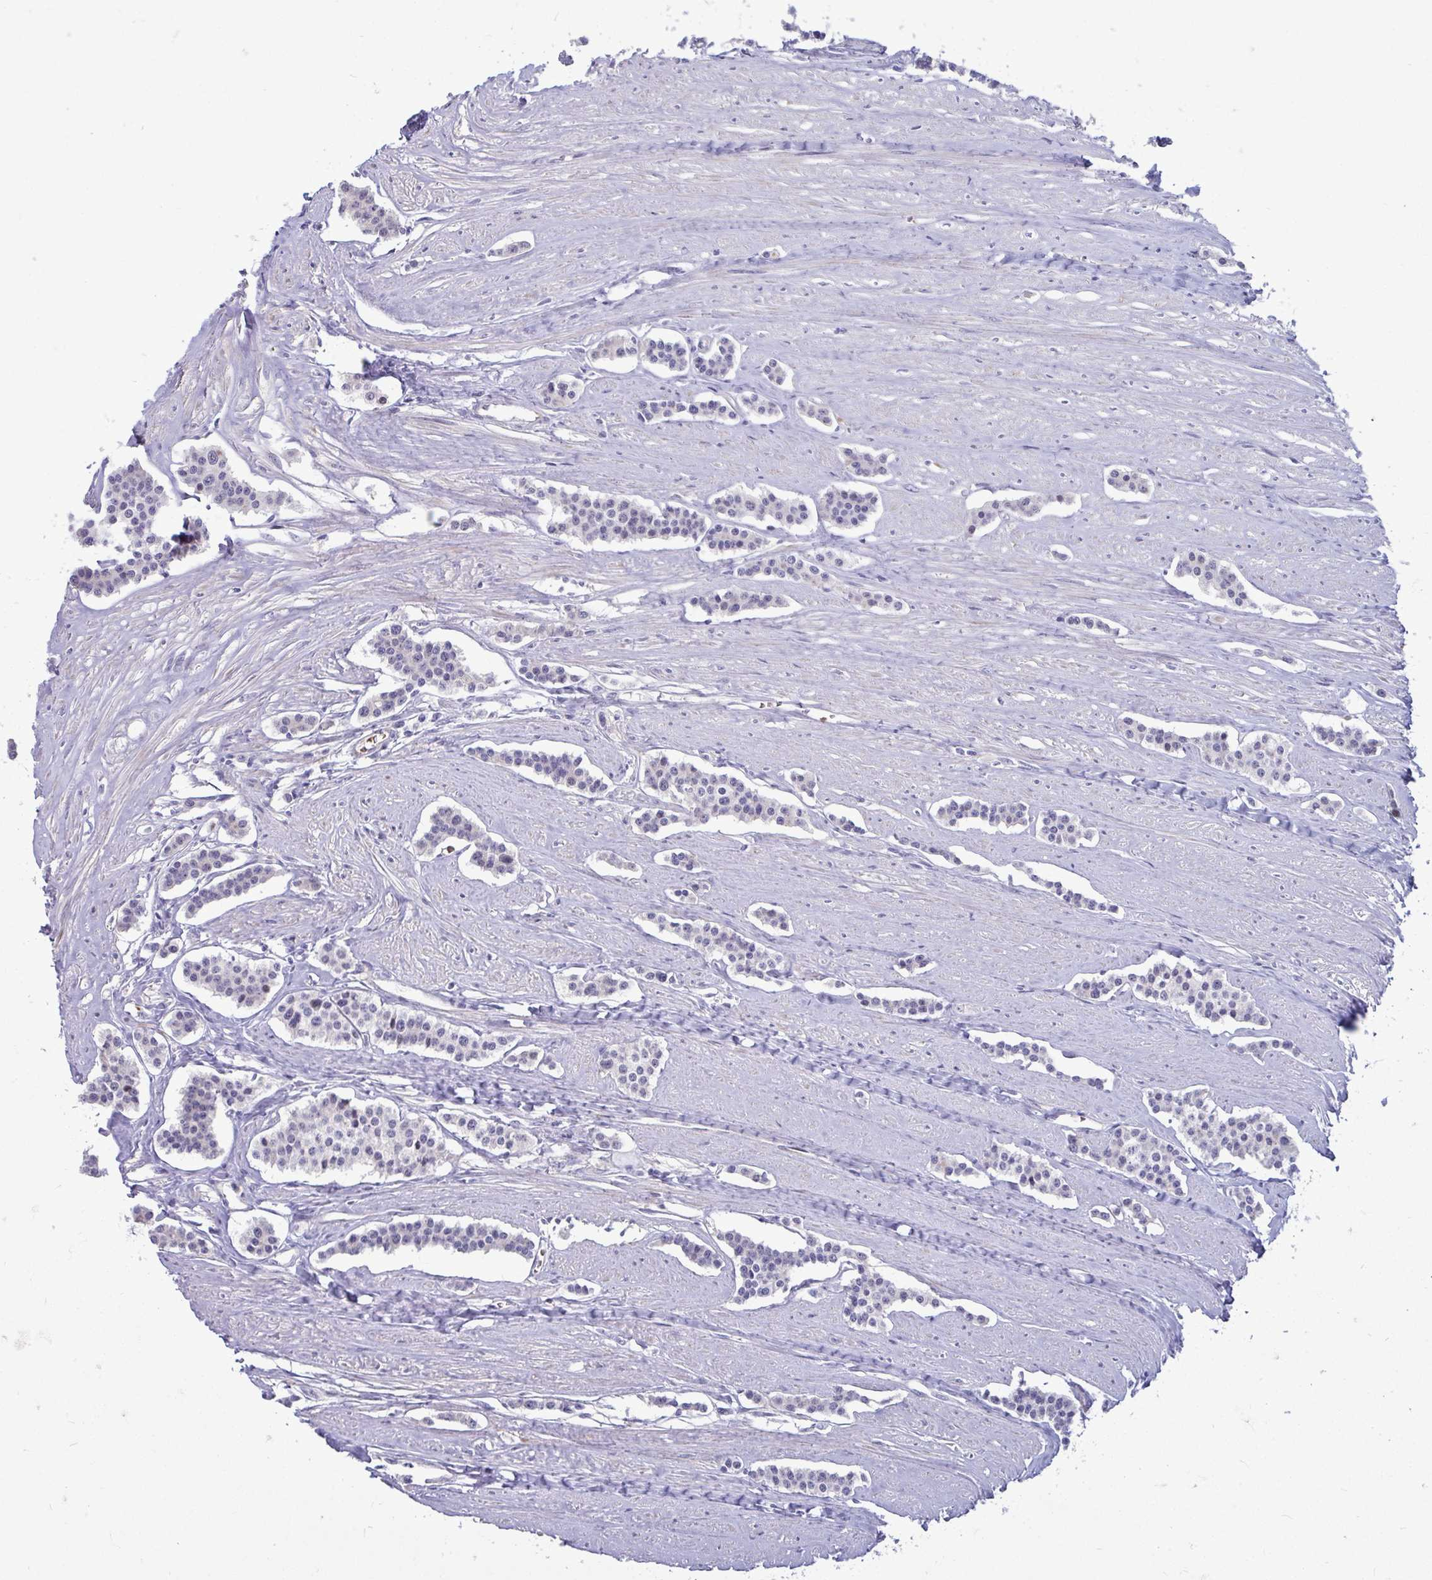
{"staining": {"intensity": "negative", "quantity": "none", "location": "none"}, "tissue": "carcinoid", "cell_type": "Tumor cells", "image_type": "cancer", "snomed": [{"axis": "morphology", "description": "Carcinoid, malignant, NOS"}, {"axis": "topography", "description": "Small intestine"}], "caption": "The micrograph reveals no staining of tumor cells in malignant carcinoid.", "gene": "SLC14A1", "patient": {"sex": "male", "age": 60}}